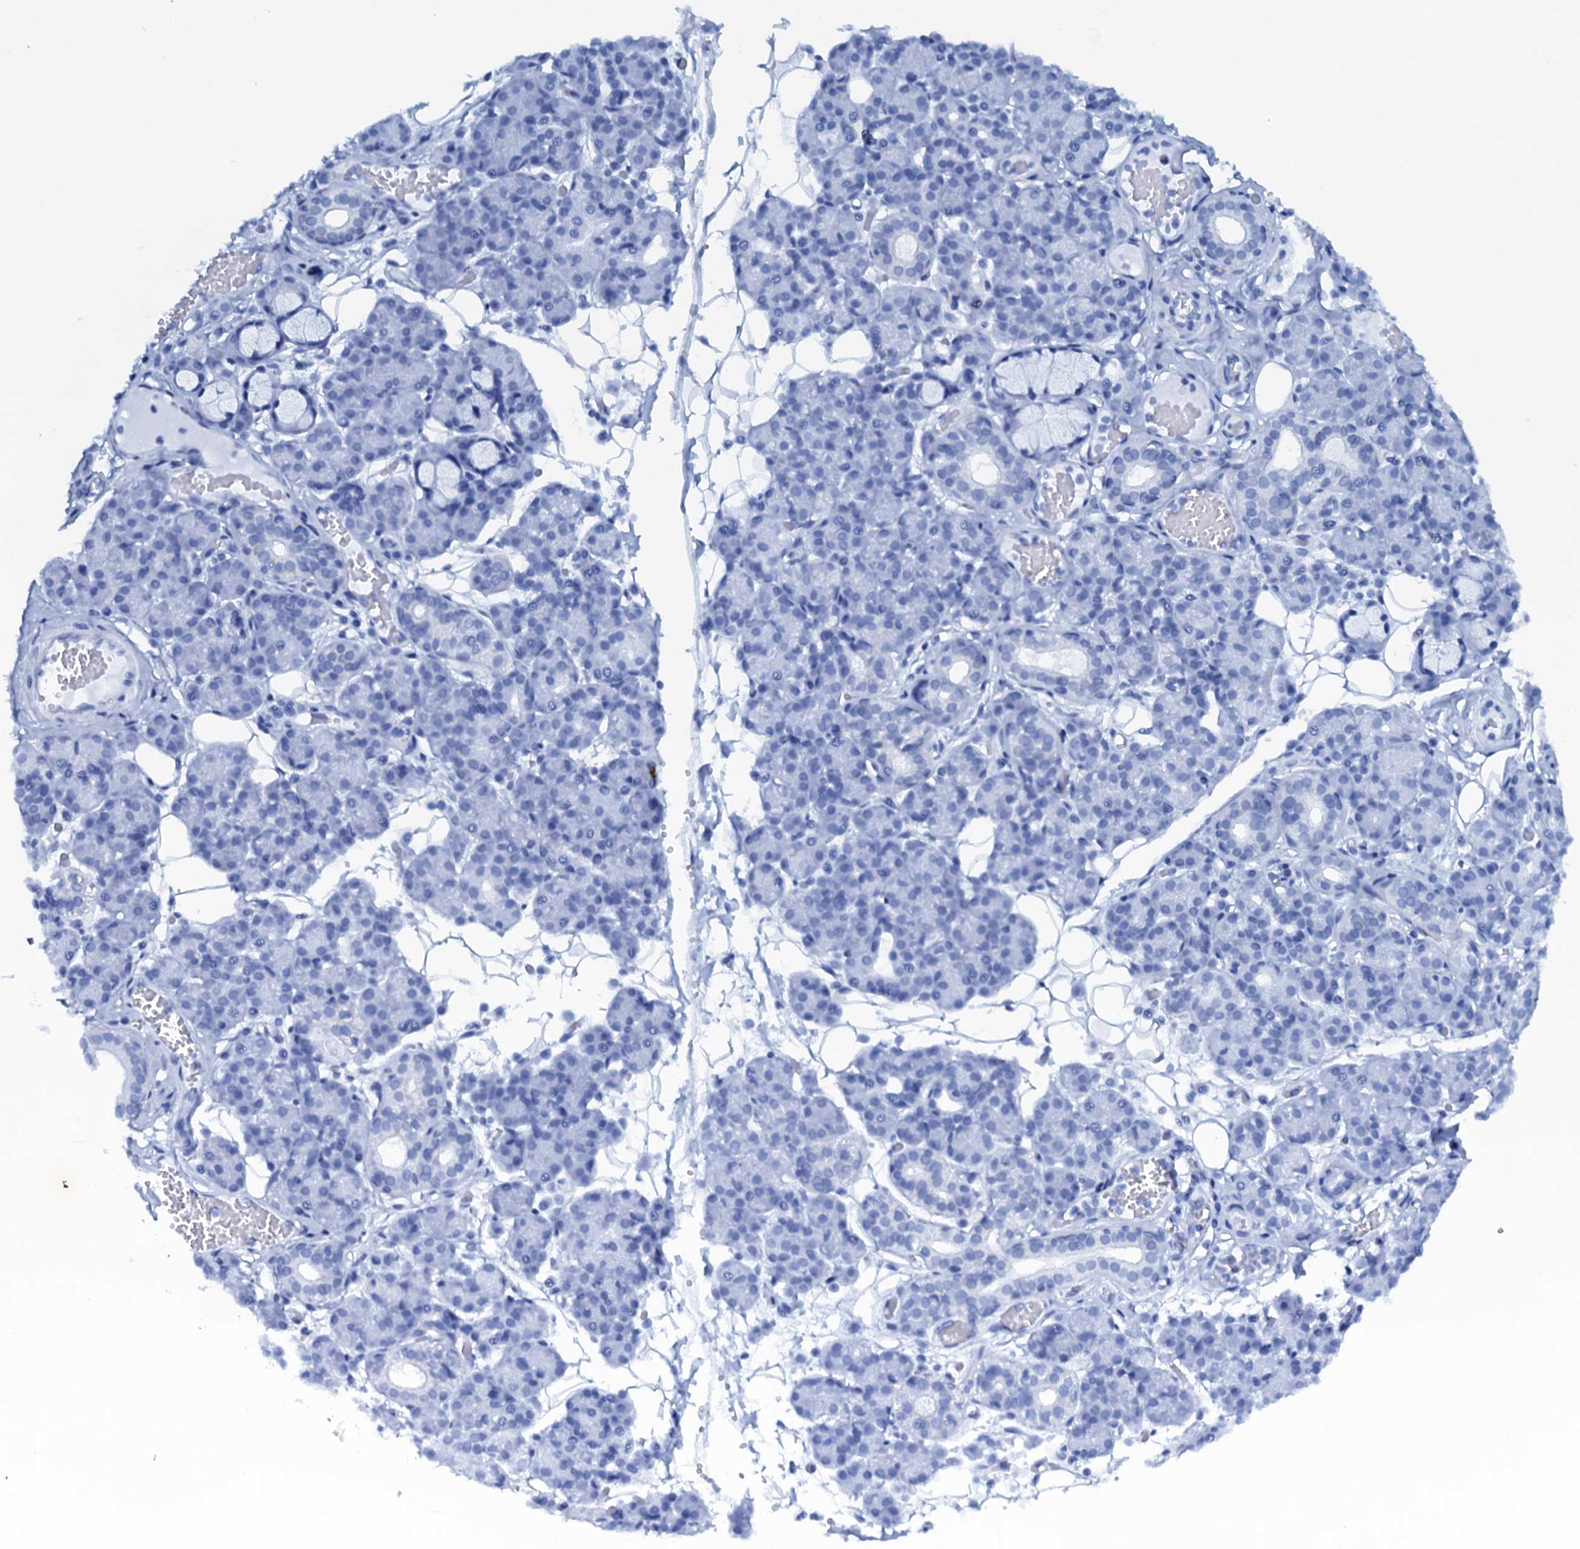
{"staining": {"intensity": "moderate", "quantity": "<25%", "location": "cytoplasmic/membranous"}, "tissue": "salivary gland", "cell_type": "Glandular cells", "image_type": "normal", "snomed": [{"axis": "morphology", "description": "Normal tissue, NOS"}, {"axis": "topography", "description": "Salivary gland"}], "caption": "Protein positivity by immunohistochemistry (IHC) exhibits moderate cytoplasmic/membranous staining in about <25% of glandular cells in normal salivary gland. The staining was performed using DAB (3,3'-diaminobenzidine), with brown indicating positive protein expression. Nuclei are stained blue with hematoxylin.", "gene": "SNTA1", "patient": {"sex": "male", "age": 63}}